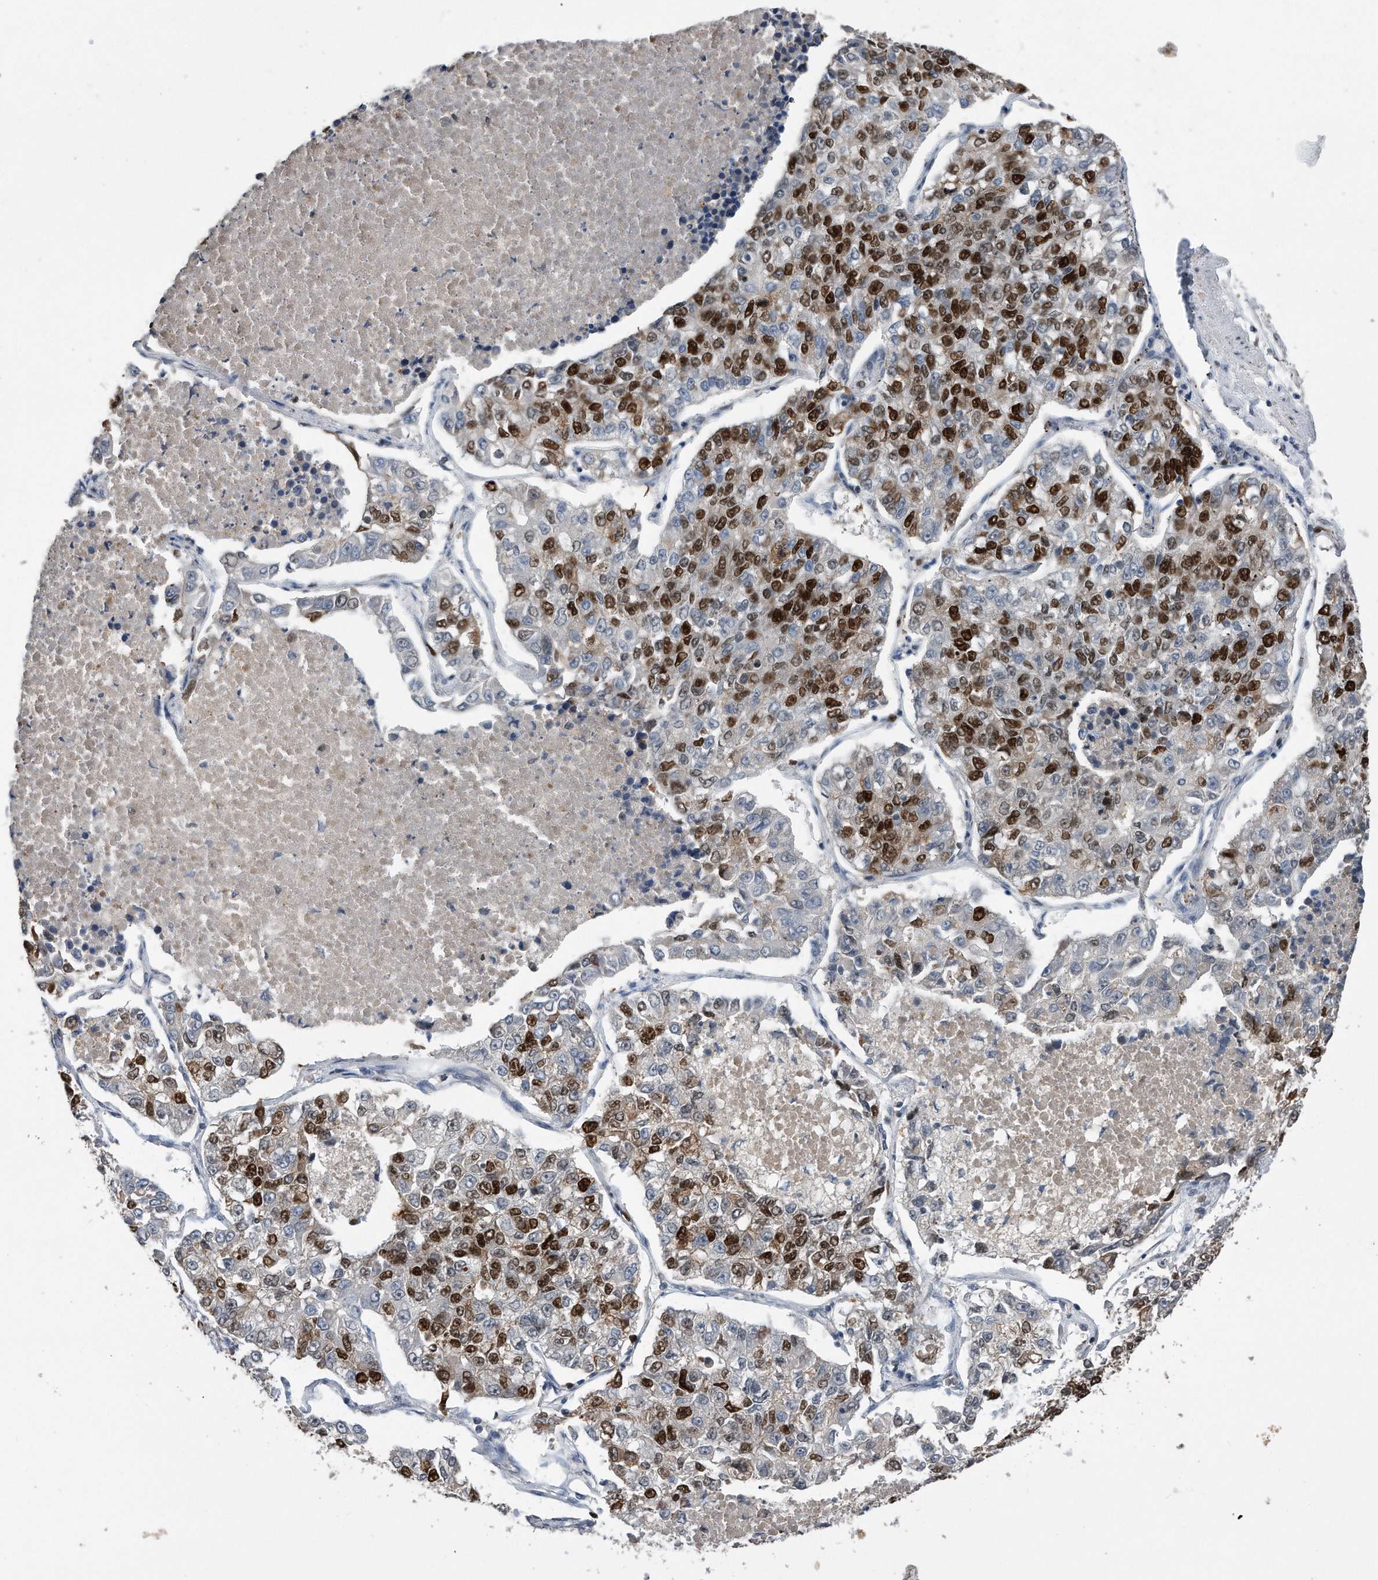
{"staining": {"intensity": "strong", "quantity": "25%-75%", "location": "nuclear"}, "tissue": "lung cancer", "cell_type": "Tumor cells", "image_type": "cancer", "snomed": [{"axis": "morphology", "description": "Adenocarcinoma, NOS"}, {"axis": "topography", "description": "Lung"}], "caption": "IHC of adenocarcinoma (lung) reveals high levels of strong nuclear positivity in about 25%-75% of tumor cells.", "gene": "PCNA", "patient": {"sex": "male", "age": 49}}